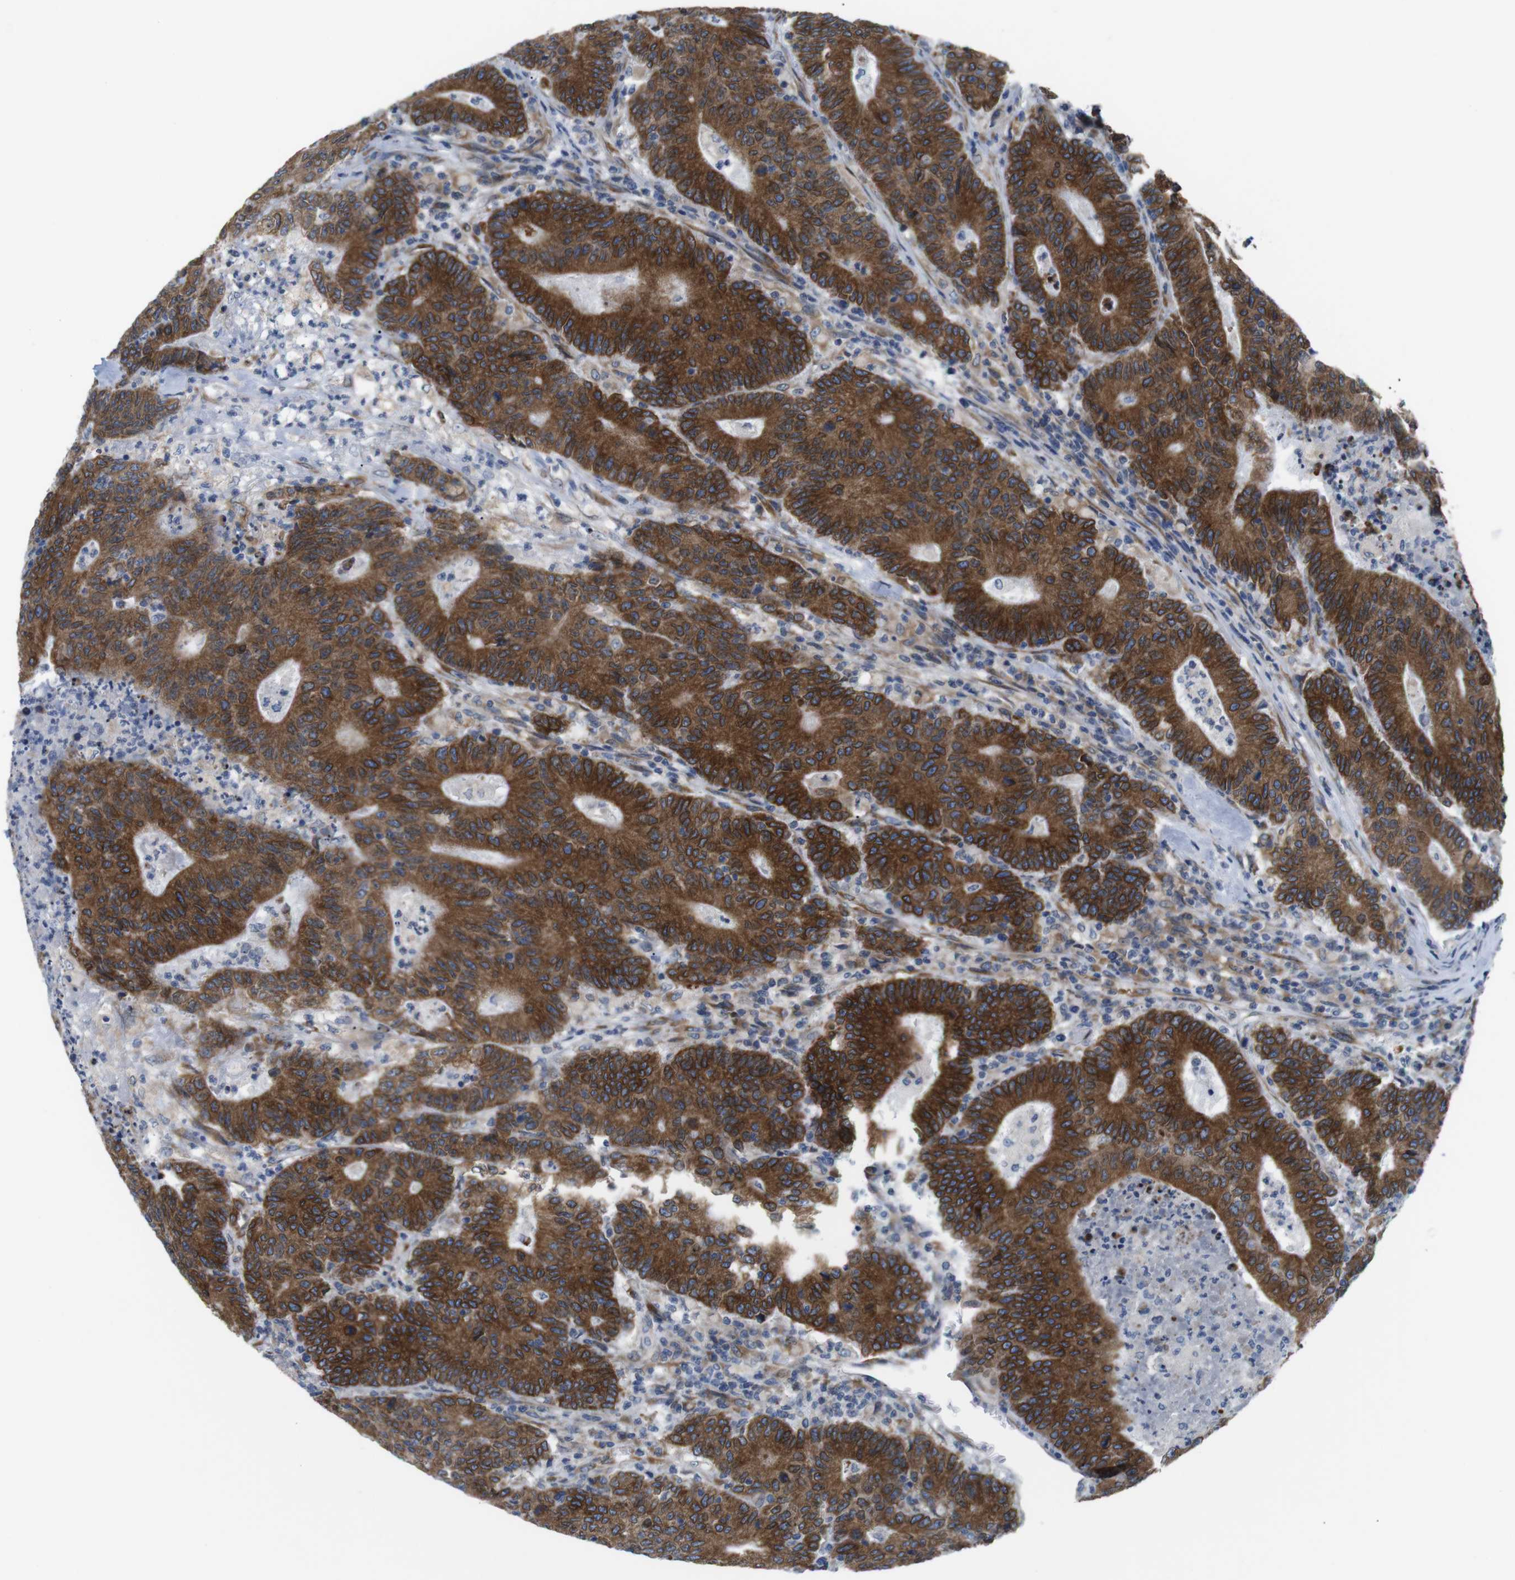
{"staining": {"intensity": "strong", "quantity": ">75%", "location": "cytoplasmic/membranous"}, "tissue": "colorectal cancer", "cell_type": "Tumor cells", "image_type": "cancer", "snomed": [{"axis": "morphology", "description": "Normal tissue, NOS"}, {"axis": "morphology", "description": "Adenocarcinoma, NOS"}, {"axis": "topography", "description": "Colon"}], "caption": "Protein staining demonstrates strong cytoplasmic/membranous positivity in about >75% of tumor cells in colorectal cancer (adenocarcinoma).", "gene": "HACD3", "patient": {"sex": "female", "age": 75}}